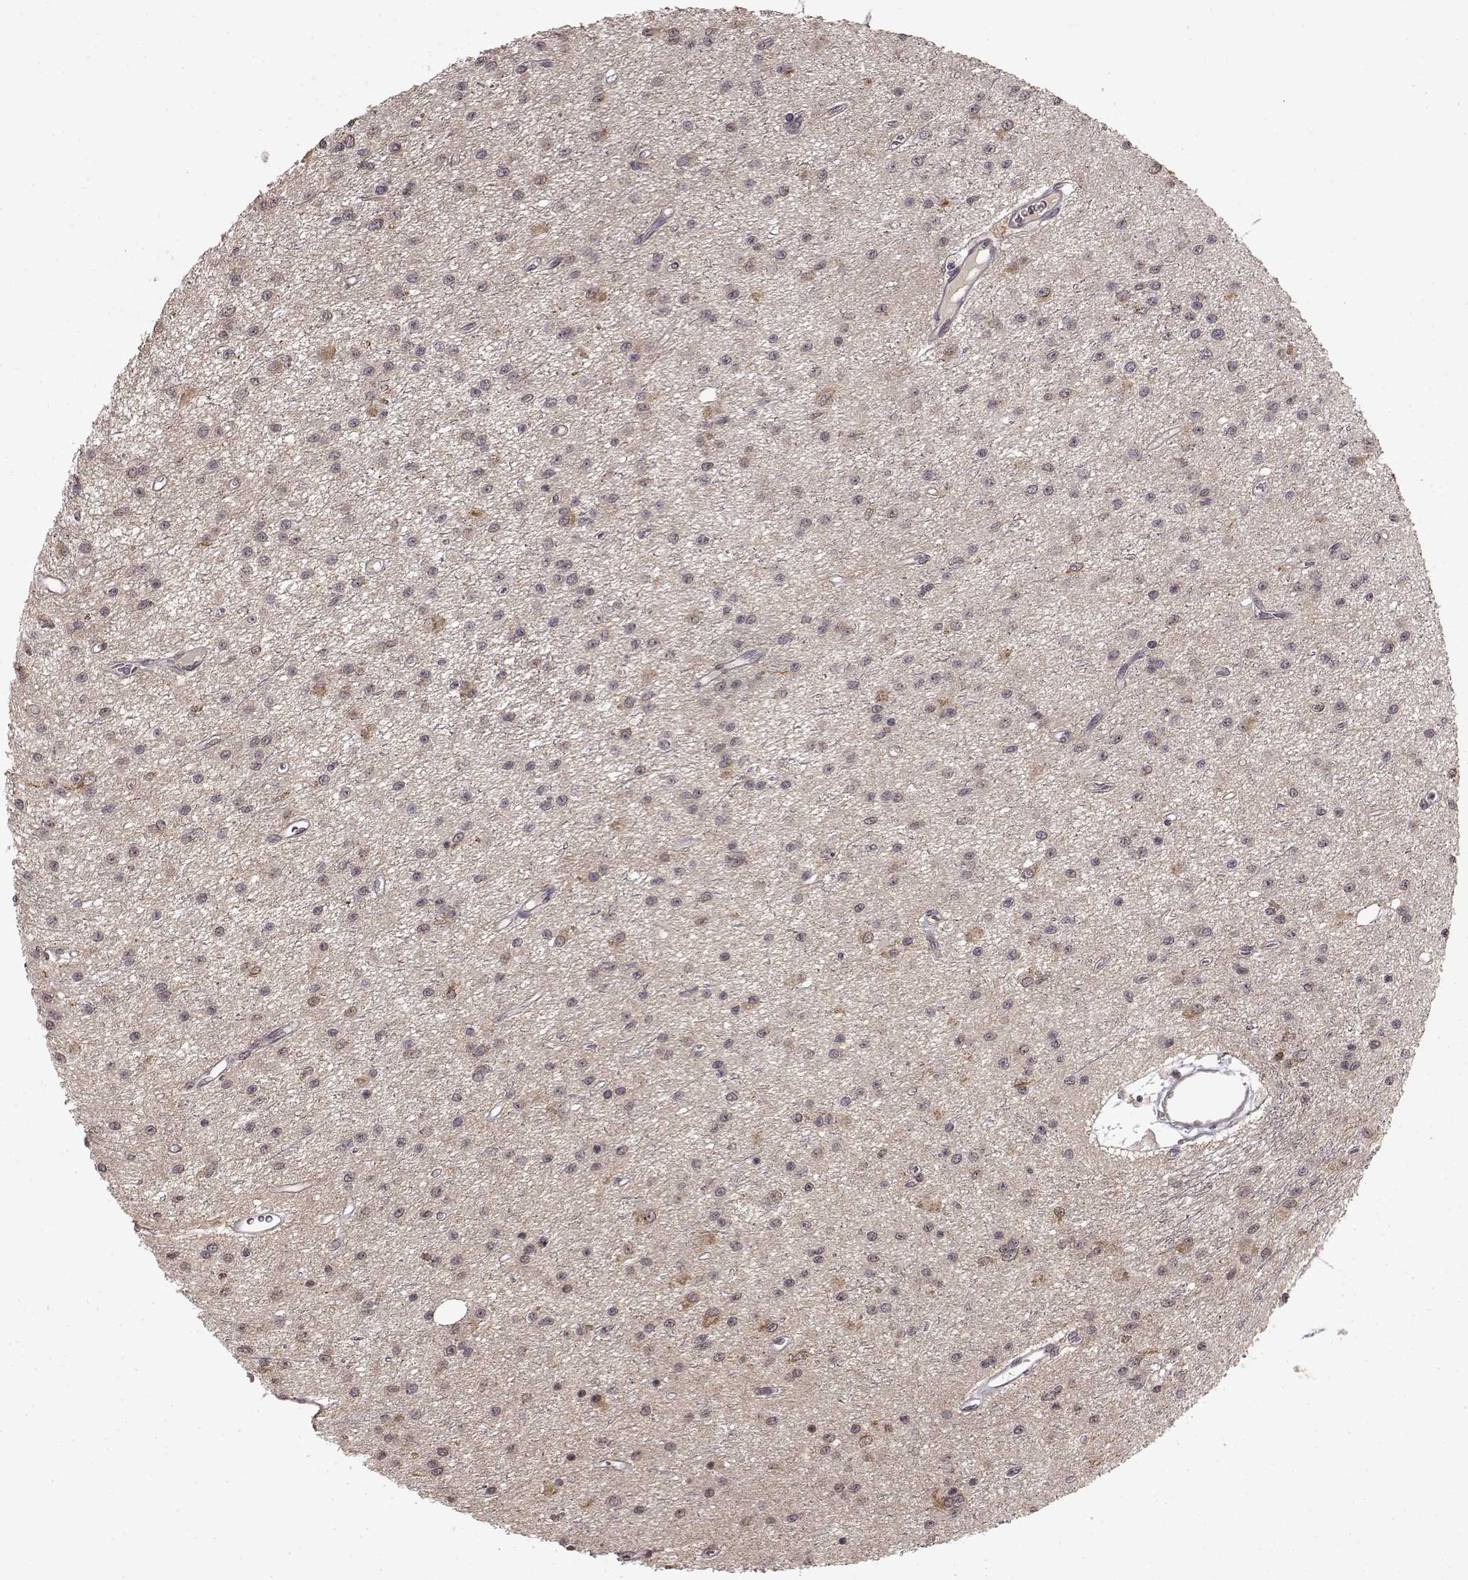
{"staining": {"intensity": "negative", "quantity": "none", "location": "none"}, "tissue": "glioma", "cell_type": "Tumor cells", "image_type": "cancer", "snomed": [{"axis": "morphology", "description": "Glioma, malignant, Low grade"}, {"axis": "topography", "description": "Brain"}], "caption": "Immunohistochemistry image of glioma stained for a protein (brown), which shows no expression in tumor cells.", "gene": "NTRK2", "patient": {"sex": "female", "age": 45}}